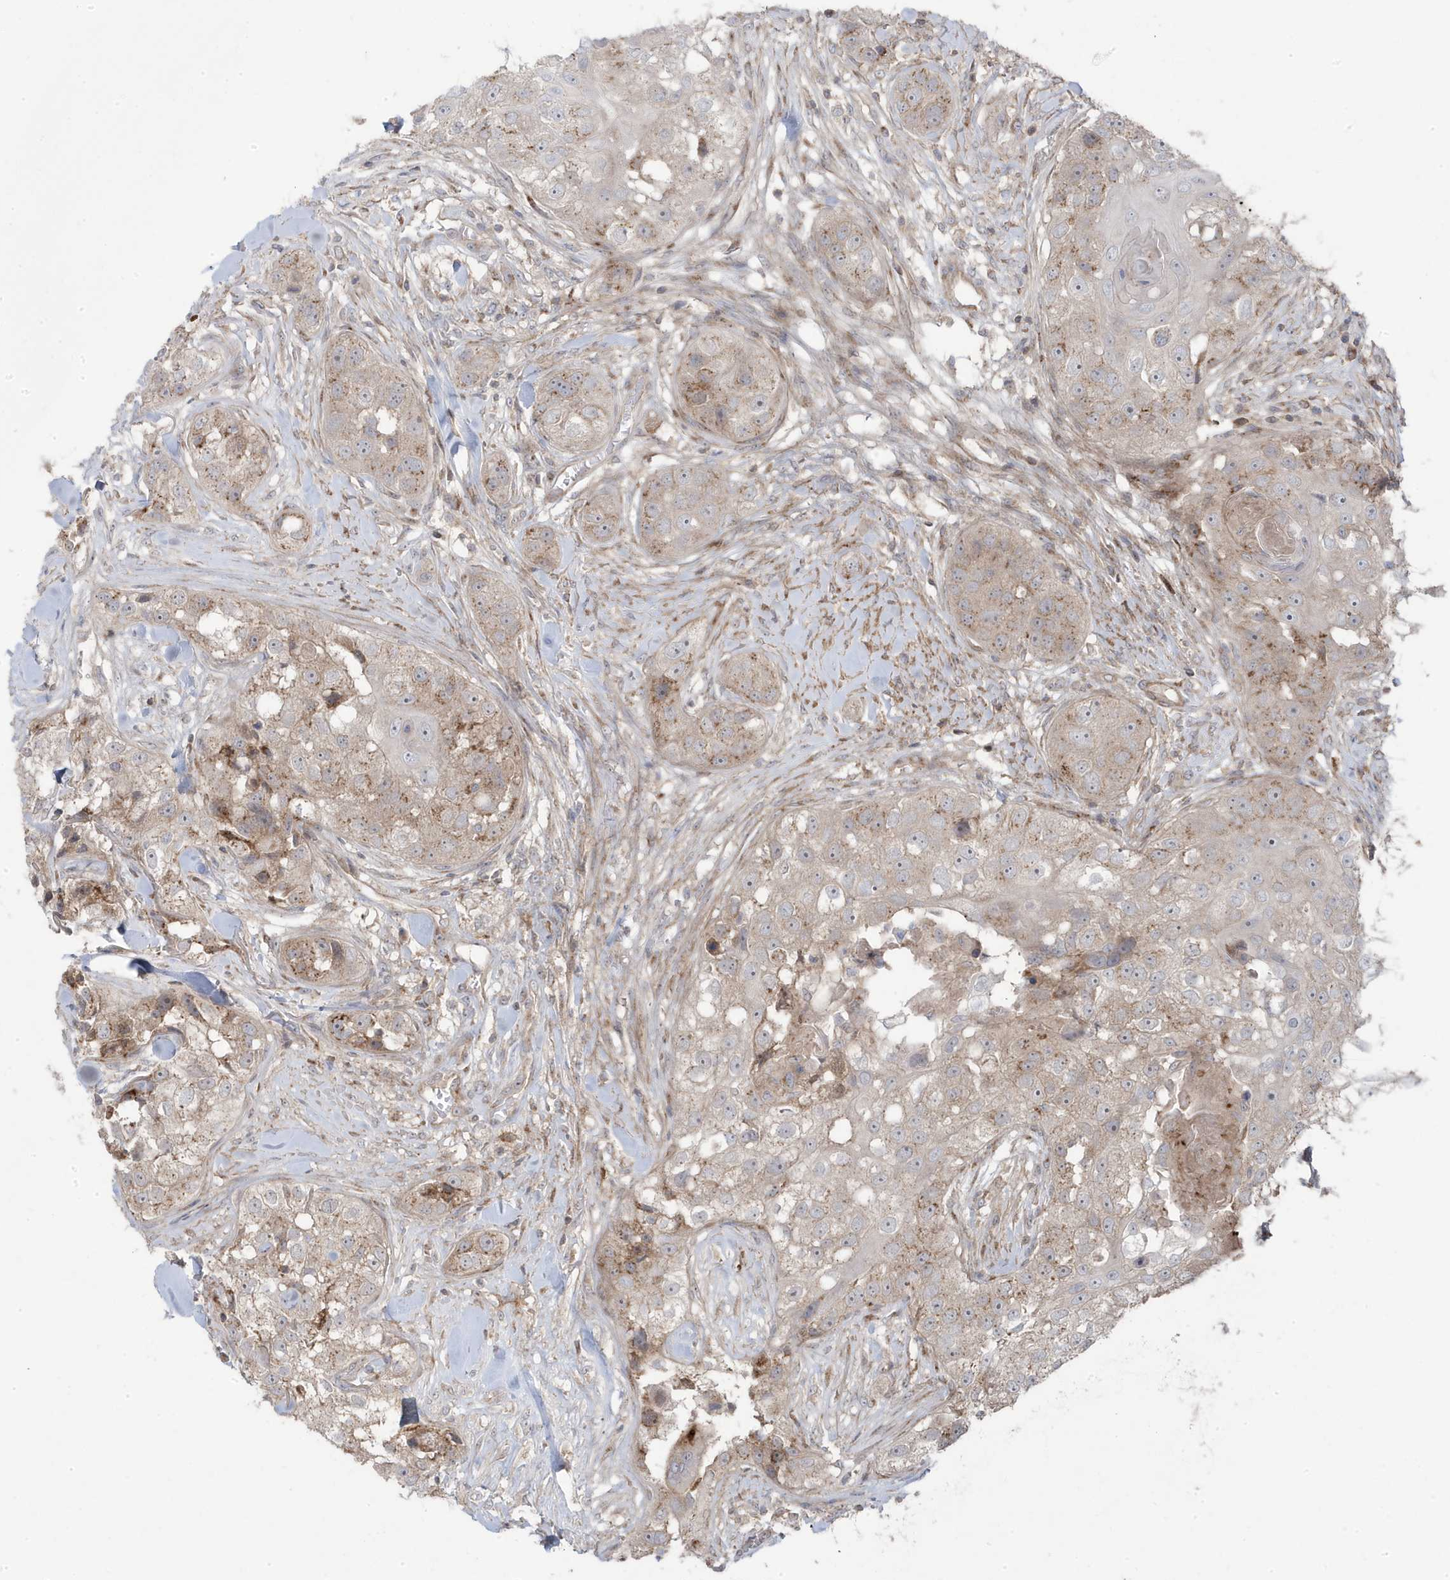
{"staining": {"intensity": "moderate", "quantity": "<25%", "location": "cytoplasmic/membranous"}, "tissue": "head and neck cancer", "cell_type": "Tumor cells", "image_type": "cancer", "snomed": [{"axis": "morphology", "description": "Normal tissue, NOS"}, {"axis": "morphology", "description": "Squamous cell carcinoma, NOS"}, {"axis": "topography", "description": "Skeletal muscle"}, {"axis": "topography", "description": "Head-Neck"}], "caption": "DAB (3,3'-diaminobenzidine) immunohistochemical staining of head and neck cancer shows moderate cytoplasmic/membranous protein expression in about <25% of tumor cells.", "gene": "CETN3", "patient": {"sex": "male", "age": 51}}